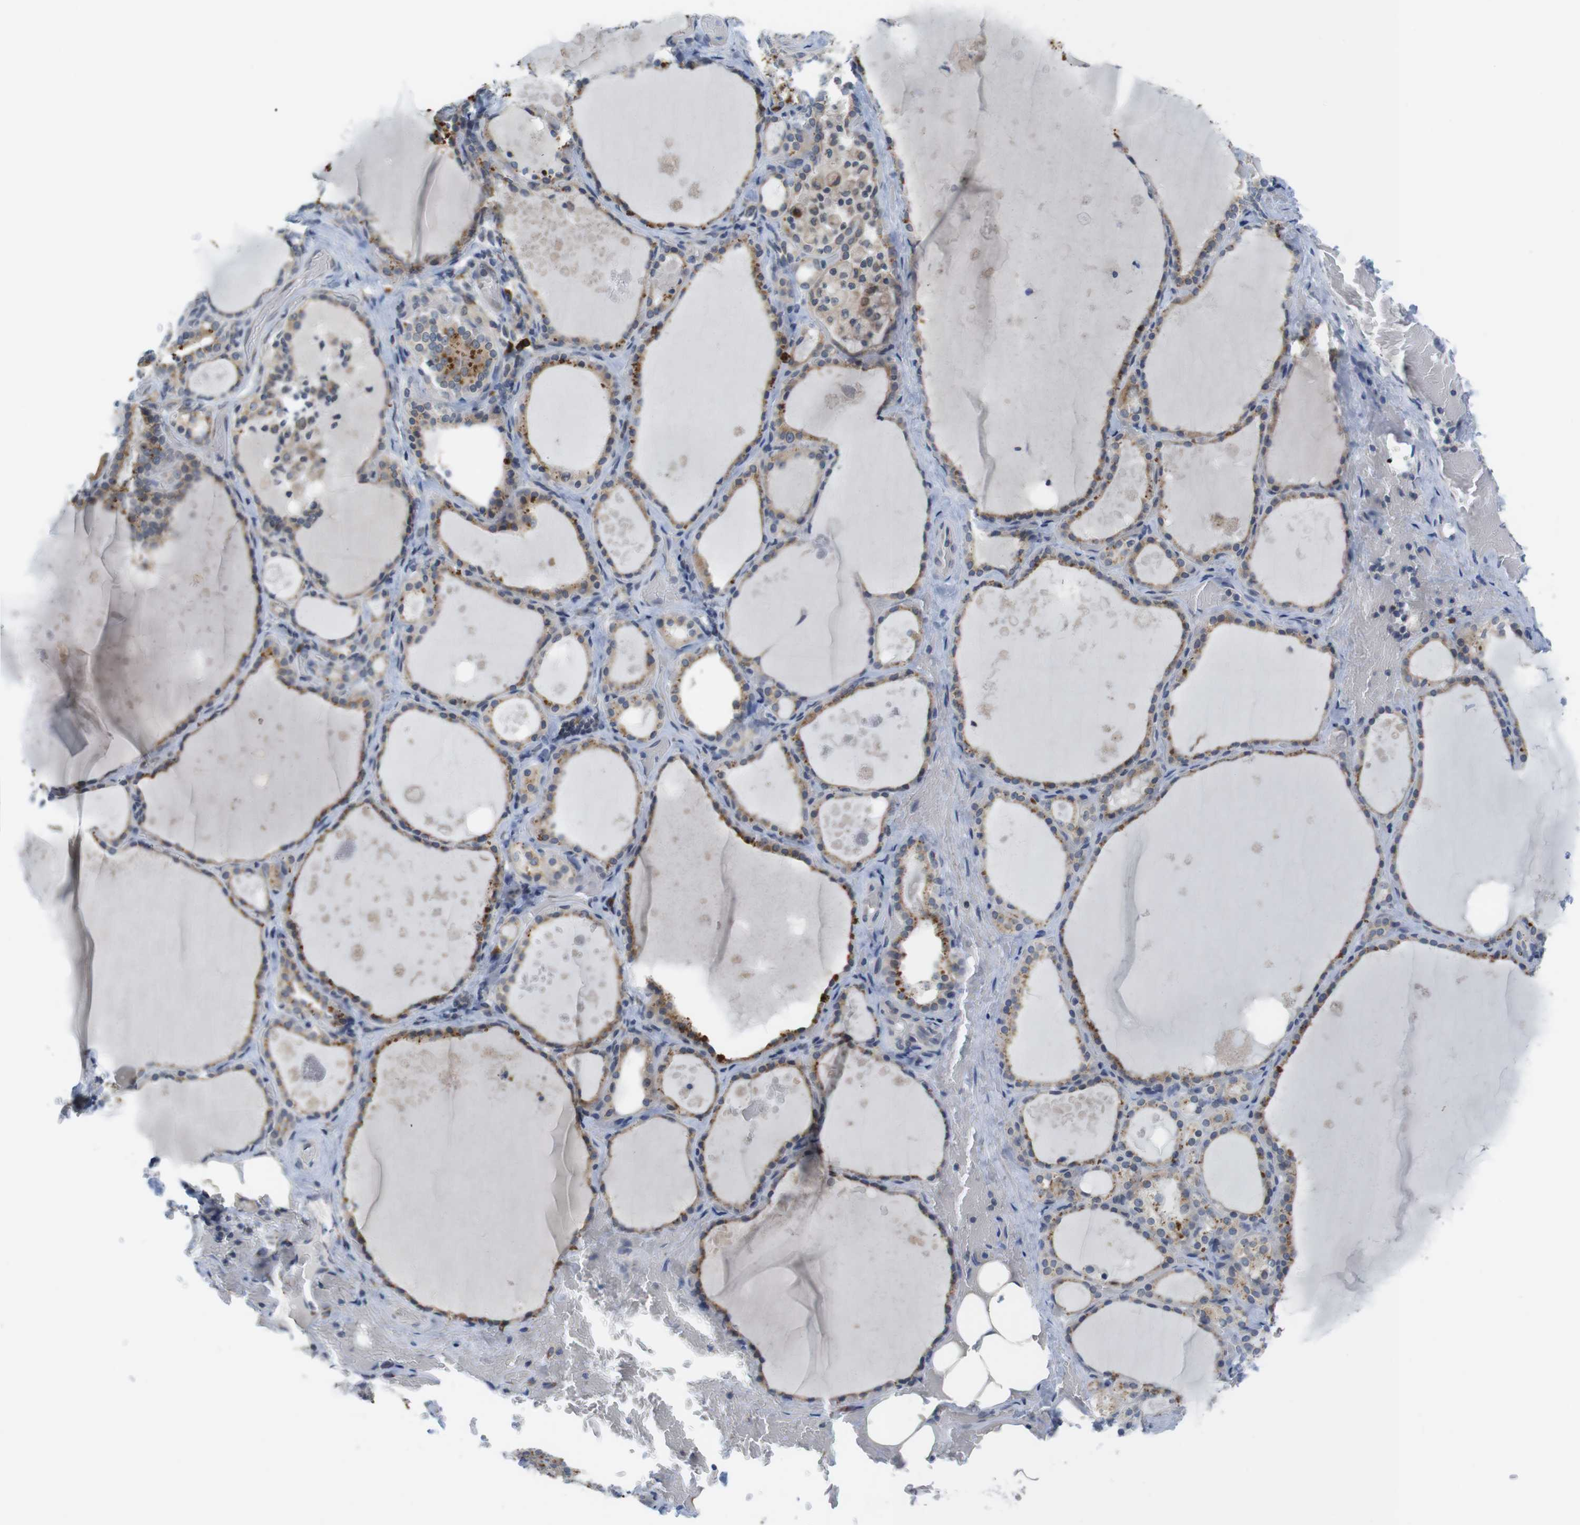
{"staining": {"intensity": "moderate", "quantity": ">75%", "location": "cytoplasmic/membranous"}, "tissue": "thyroid gland", "cell_type": "Glandular cells", "image_type": "normal", "snomed": [{"axis": "morphology", "description": "Normal tissue, NOS"}, {"axis": "topography", "description": "Thyroid gland"}], "caption": "High-magnification brightfield microscopy of benign thyroid gland stained with DAB (brown) and counterstained with hematoxylin (blue). glandular cells exhibit moderate cytoplasmic/membranous expression is appreciated in about>75% of cells.", "gene": "ERGIC3", "patient": {"sex": "male", "age": 61}}